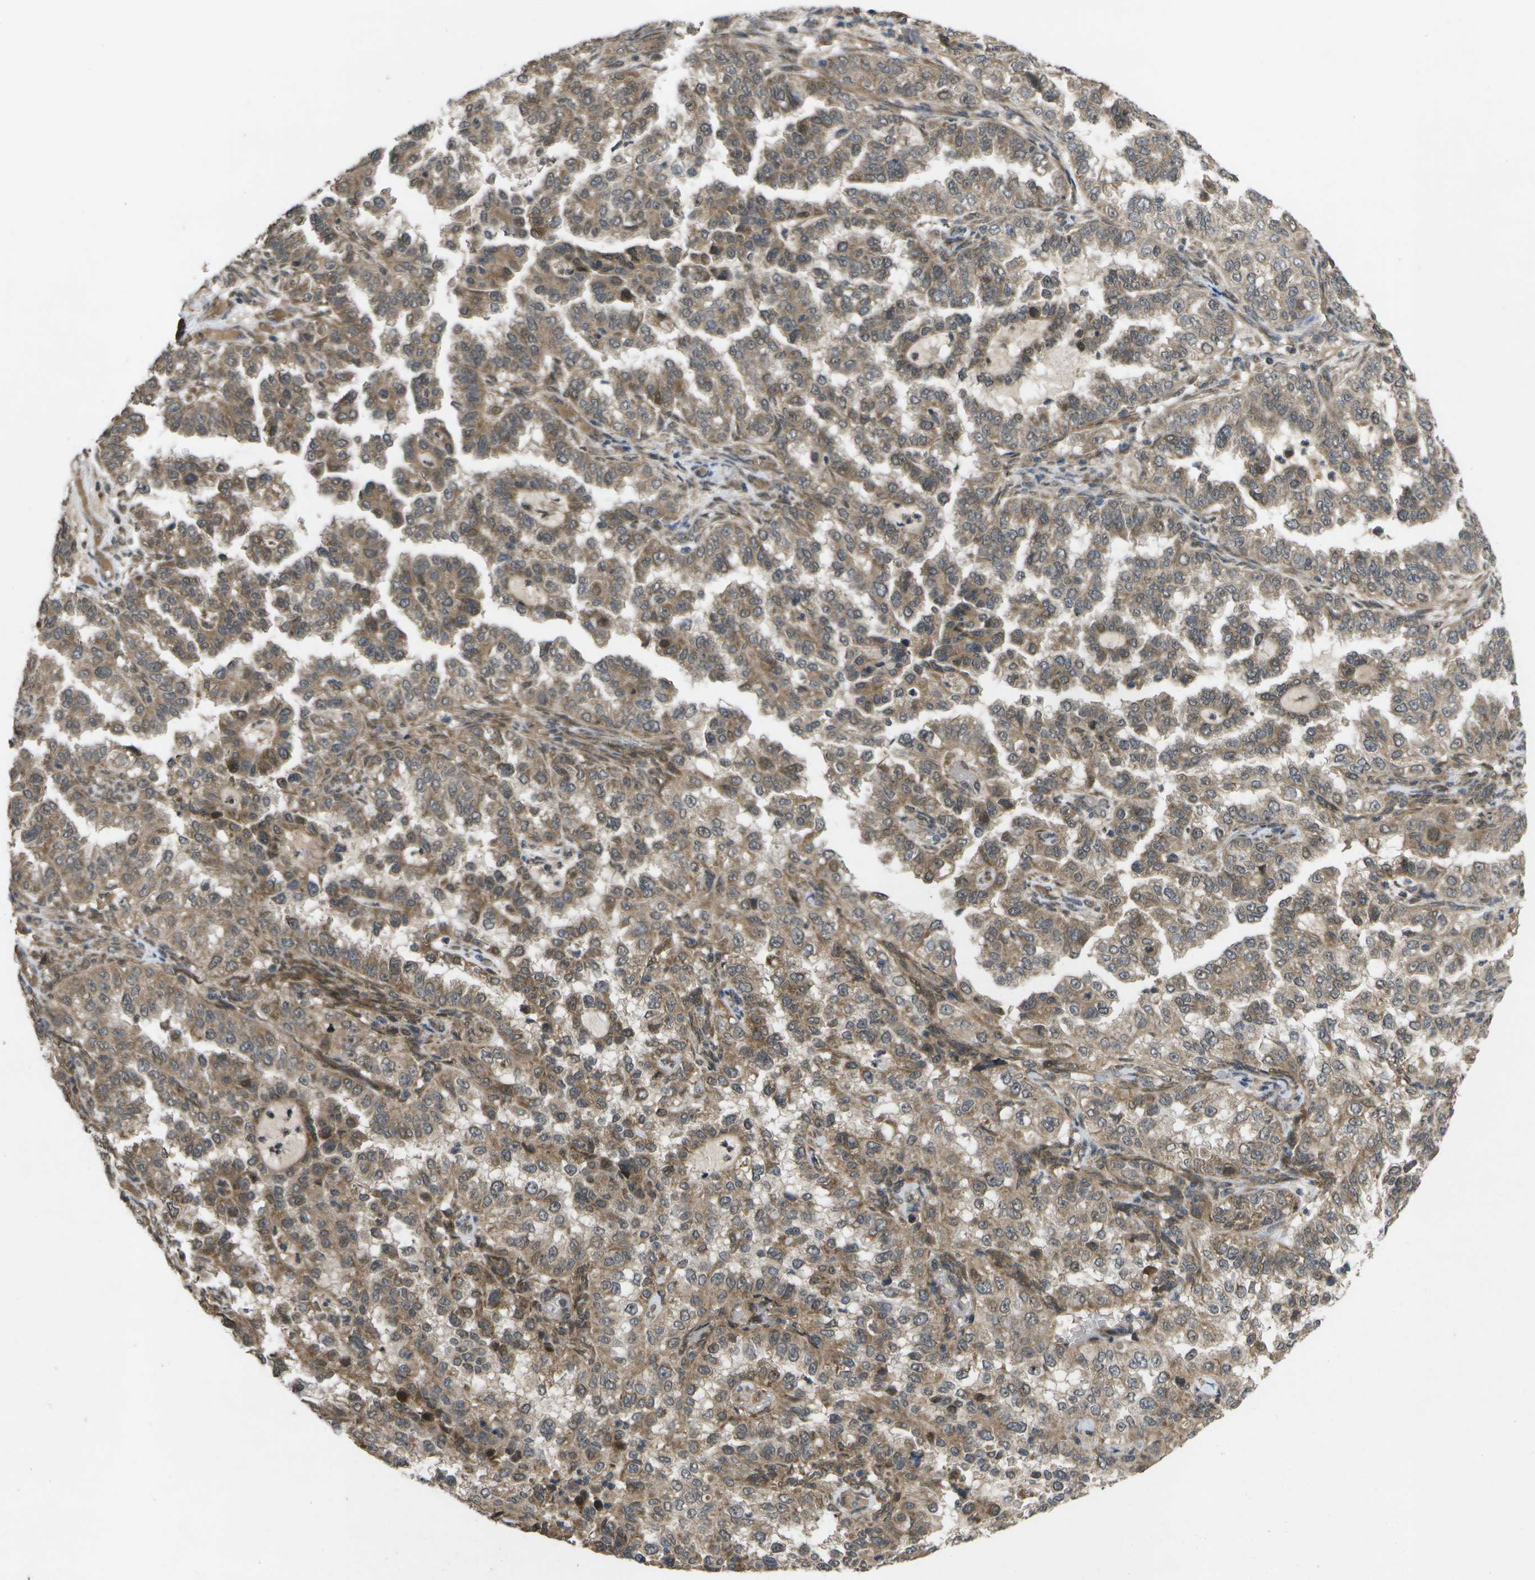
{"staining": {"intensity": "moderate", "quantity": ">75%", "location": "cytoplasmic/membranous"}, "tissue": "endometrial cancer", "cell_type": "Tumor cells", "image_type": "cancer", "snomed": [{"axis": "morphology", "description": "Adenocarcinoma, NOS"}, {"axis": "topography", "description": "Endometrium"}], "caption": "IHC photomicrograph of neoplastic tissue: human endometrial cancer (adenocarcinoma) stained using immunohistochemistry (IHC) reveals medium levels of moderate protein expression localized specifically in the cytoplasmic/membranous of tumor cells, appearing as a cytoplasmic/membranous brown color.", "gene": "ALAS1", "patient": {"sex": "female", "age": 85}}